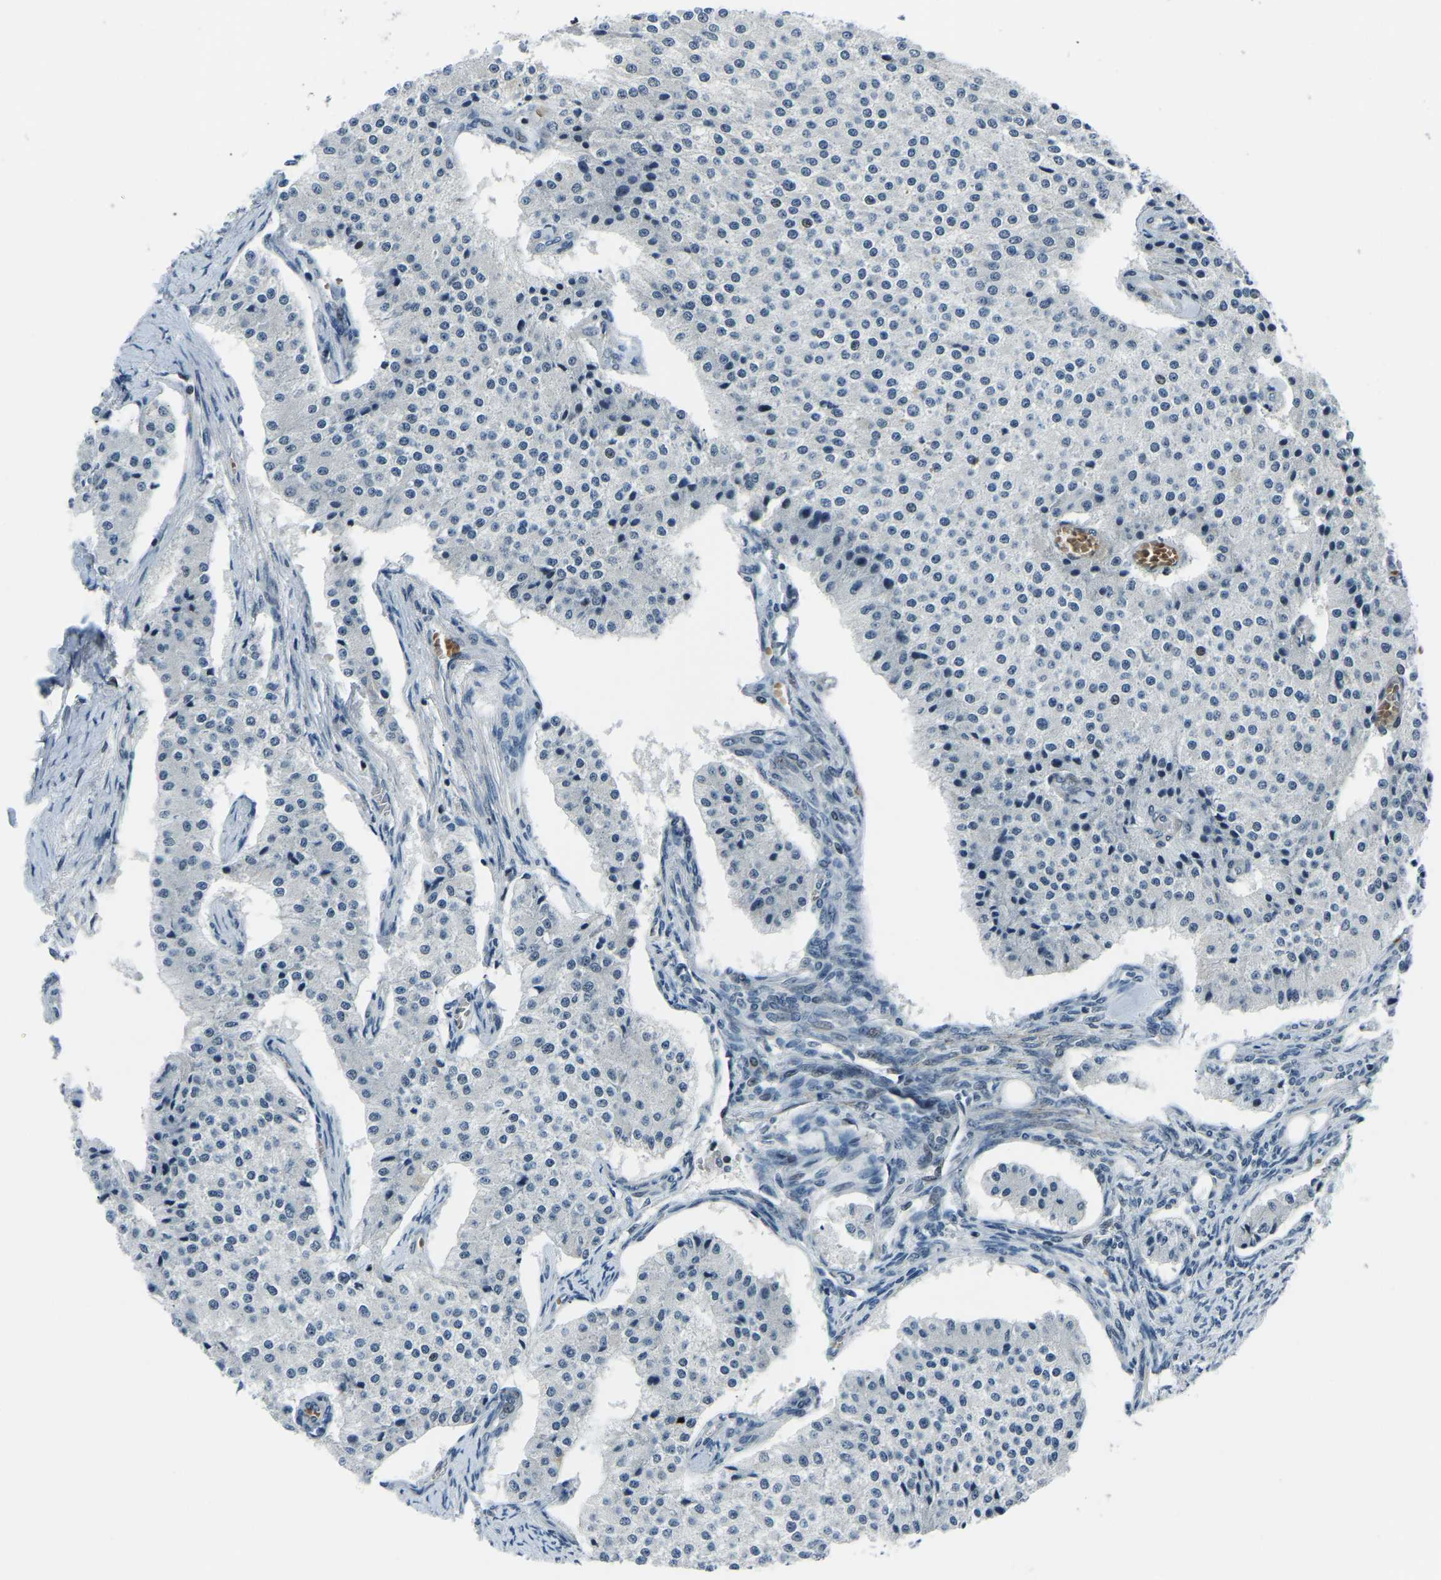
{"staining": {"intensity": "negative", "quantity": "none", "location": "none"}, "tissue": "carcinoid", "cell_type": "Tumor cells", "image_type": "cancer", "snomed": [{"axis": "morphology", "description": "Carcinoid, malignant, NOS"}, {"axis": "topography", "description": "Colon"}], "caption": "Carcinoid stained for a protein using immunohistochemistry exhibits no staining tumor cells.", "gene": "PRCC", "patient": {"sex": "female", "age": 52}}